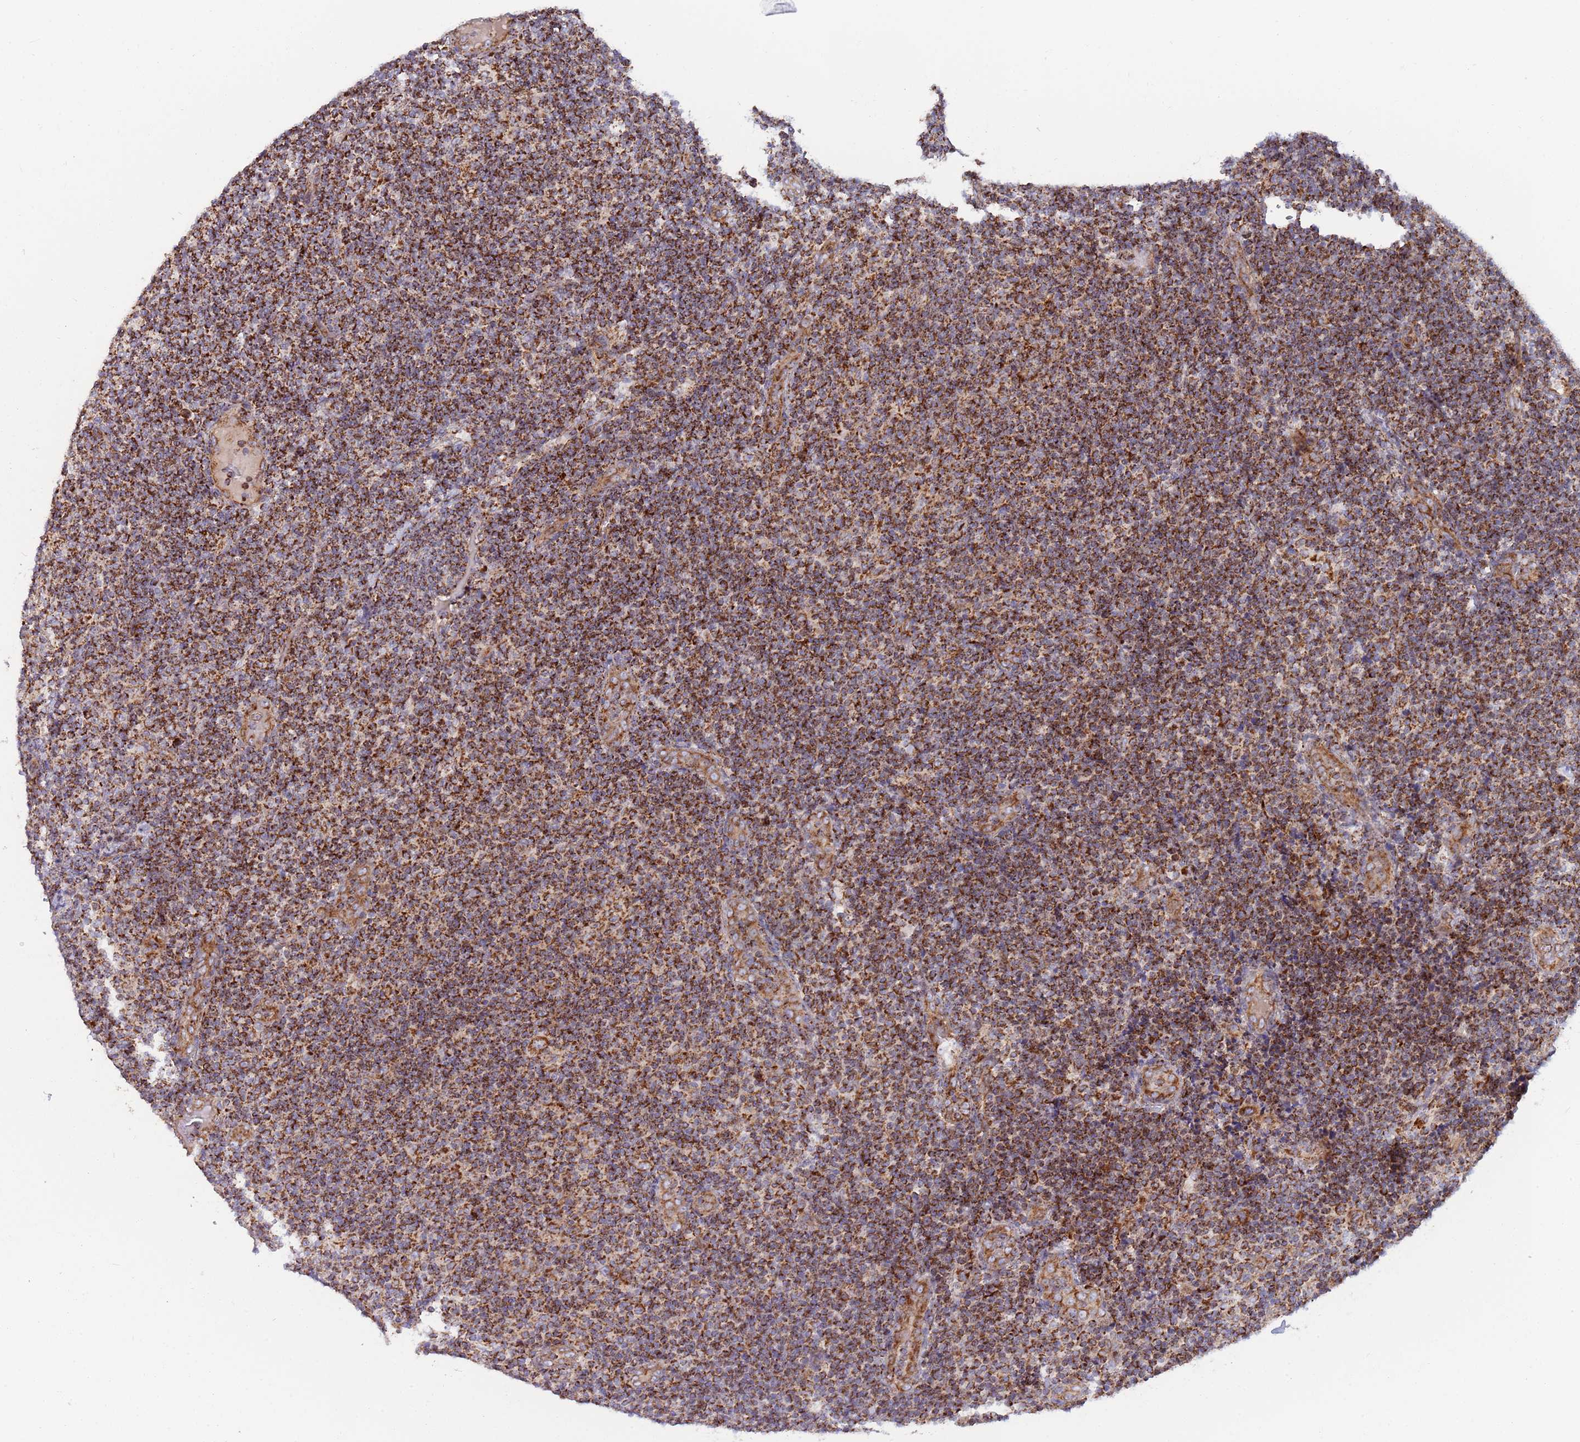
{"staining": {"intensity": "strong", "quantity": ">75%", "location": "cytoplasmic/membranous"}, "tissue": "lymphoma", "cell_type": "Tumor cells", "image_type": "cancer", "snomed": [{"axis": "morphology", "description": "Malignant lymphoma, non-Hodgkin's type, Low grade"}, {"axis": "topography", "description": "Lymph node"}], "caption": "Immunohistochemistry image of neoplastic tissue: human malignant lymphoma, non-Hodgkin's type (low-grade) stained using IHC exhibits high levels of strong protein expression localized specifically in the cytoplasmic/membranous of tumor cells, appearing as a cytoplasmic/membranous brown color.", "gene": "ATP5PD", "patient": {"sex": "male", "age": 83}}